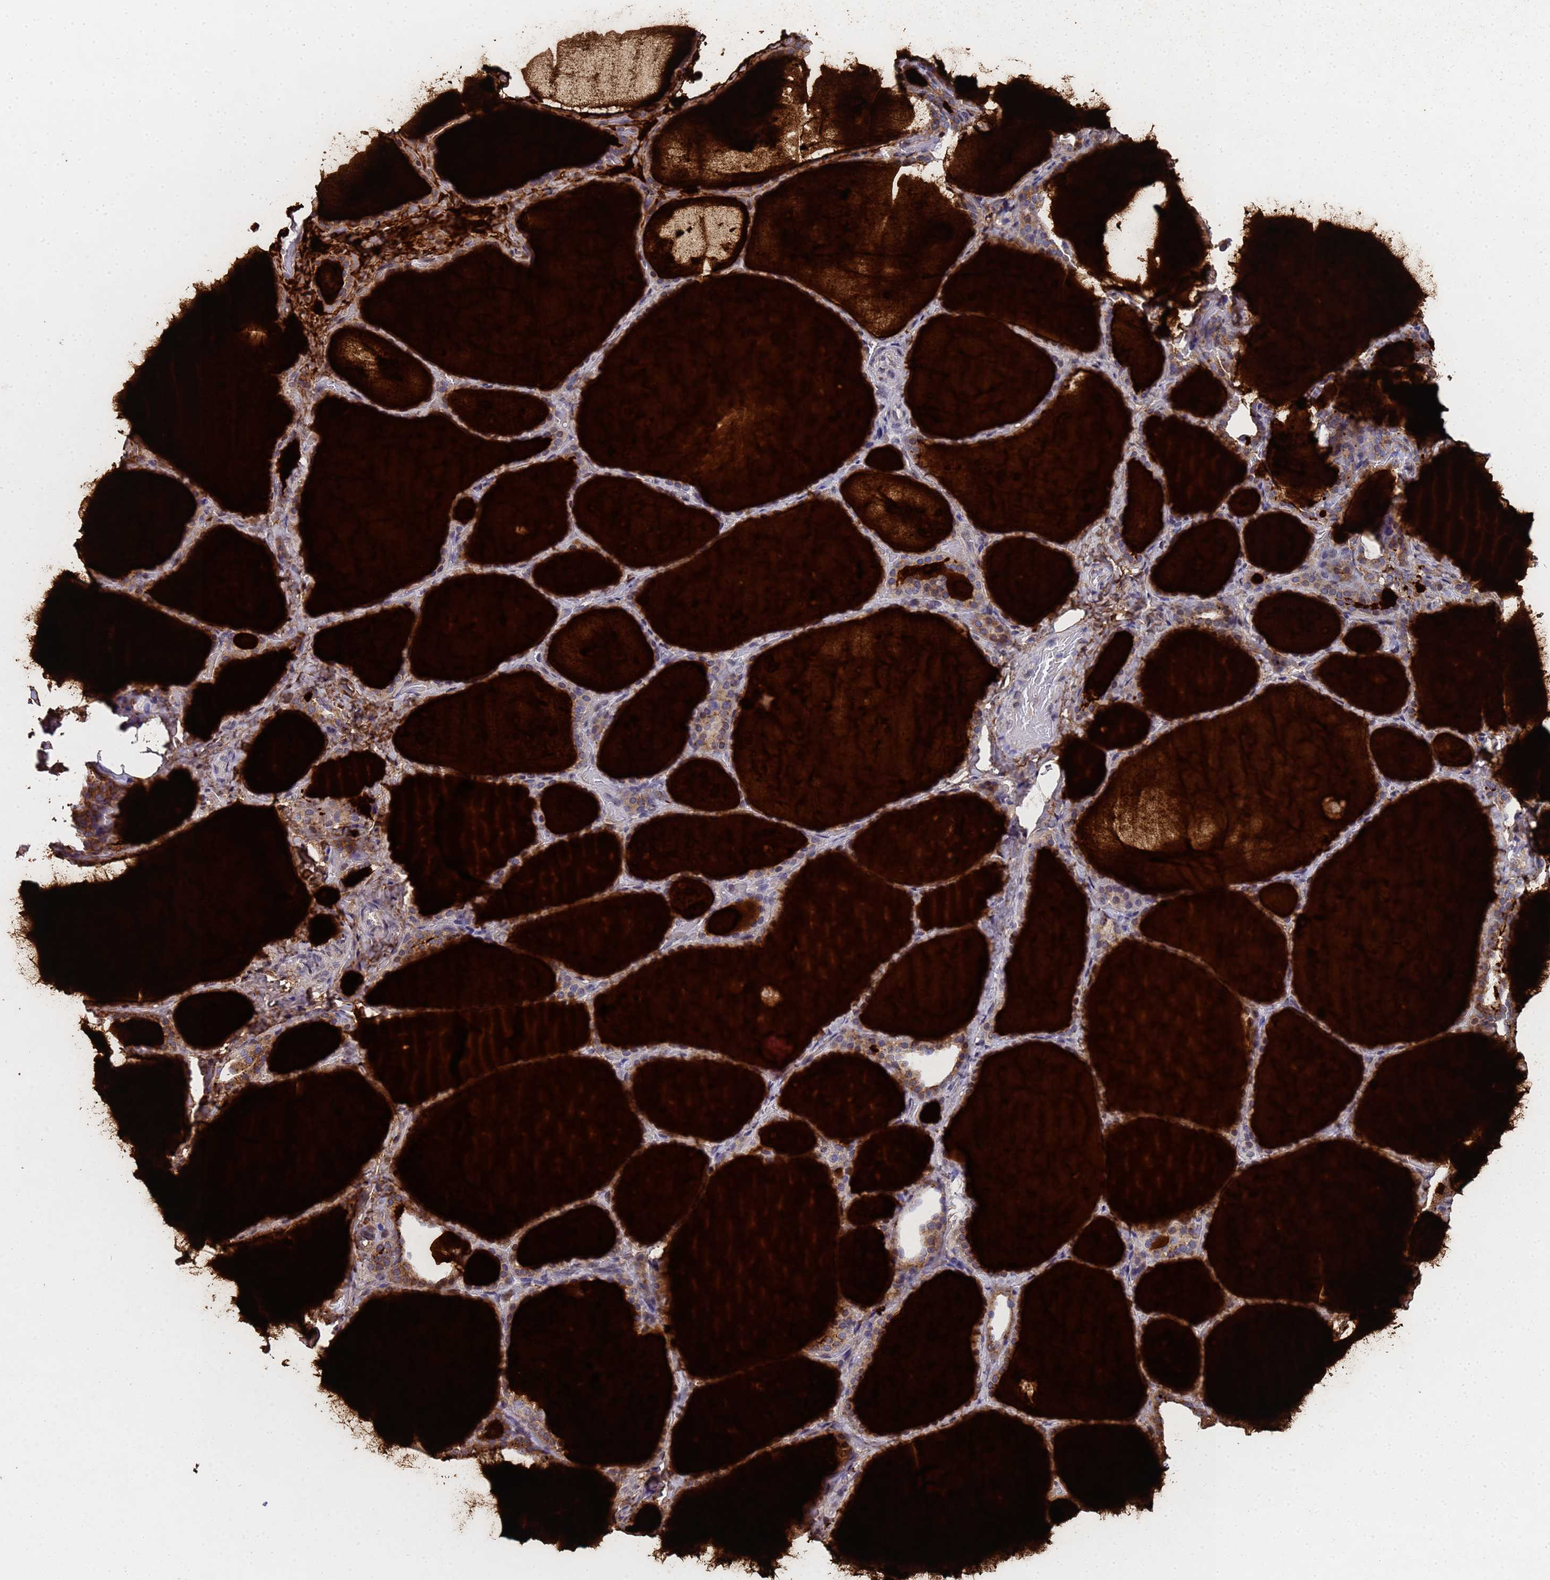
{"staining": {"intensity": "moderate", "quantity": ">75%", "location": "cytoplasmic/membranous"}, "tissue": "thyroid gland", "cell_type": "Glandular cells", "image_type": "normal", "snomed": [{"axis": "morphology", "description": "Normal tissue, NOS"}, {"axis": "topography", "description": "Thyroid gland"}], "caption": "Protein analysis of benign thyroid gland displays moderate cytoplasmic/membranous positivity in about >75% of glandular cells.", "gene": "NSUN6", "patient": {"sex": "female", "age": 44}}